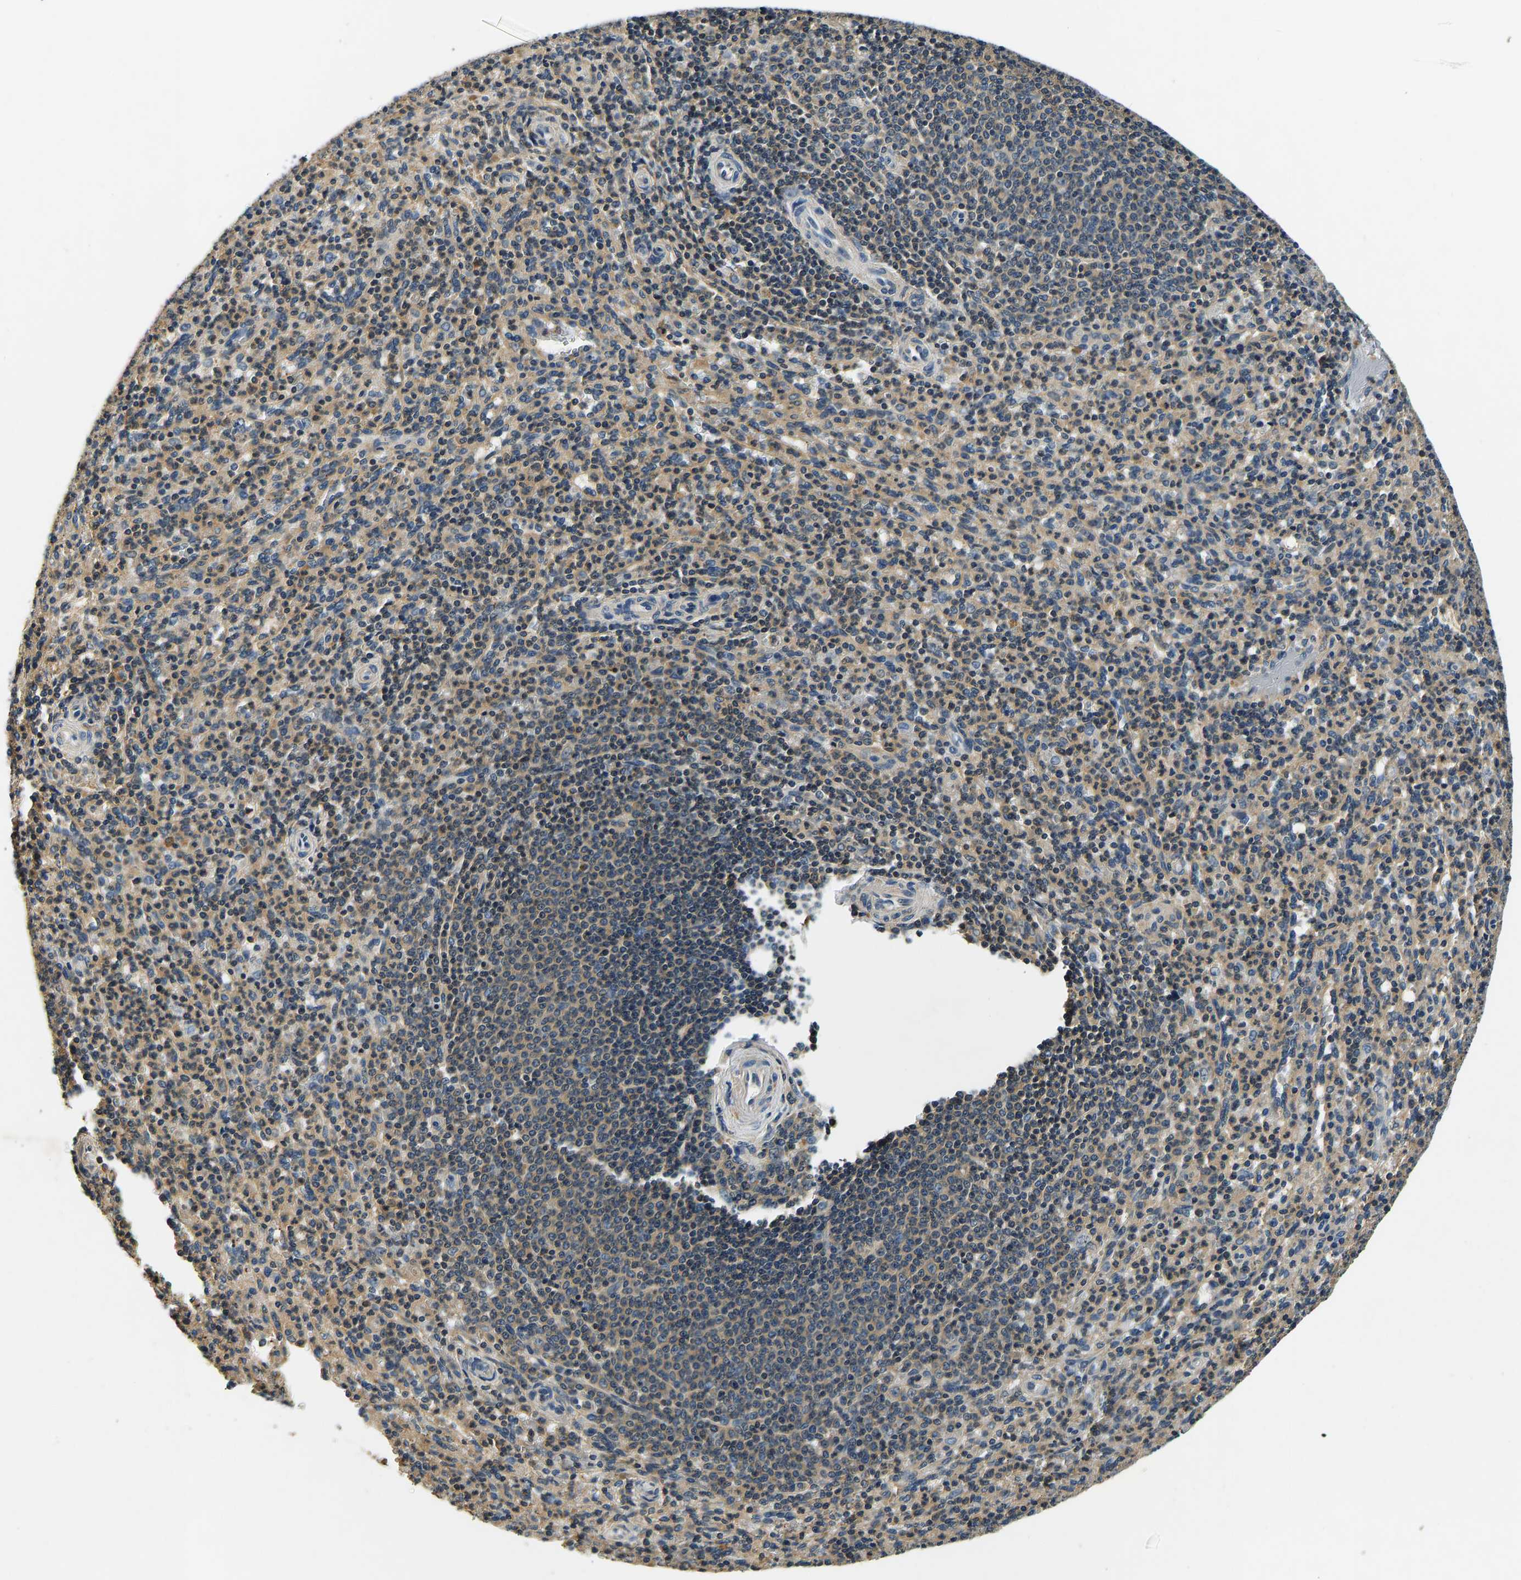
{"staining": {"intensity": "moderate", "quantity": "25%-75%", "location": "cytoplasmic/membranous"}, "tissue": "spleen", "cell_type": "Cells in red pulp", "image_type": "normal", "snomed": [{"axis": "morphology", "description": "Normal tissue, NOS"}, {"axis": "topography", "description": "Spleen"}], "caption": "IHC photomicrograph of benign spleen: spleen stained using immunohistochemistry shows medium levels of moderate protein expression localized specifically in the cytoplasmic/membranous of cells in red pulp, appearing as a cytoplasmic/membranous brown color.", "gene": "RESF1", "patient": {"sex": "male", "age": 36}}